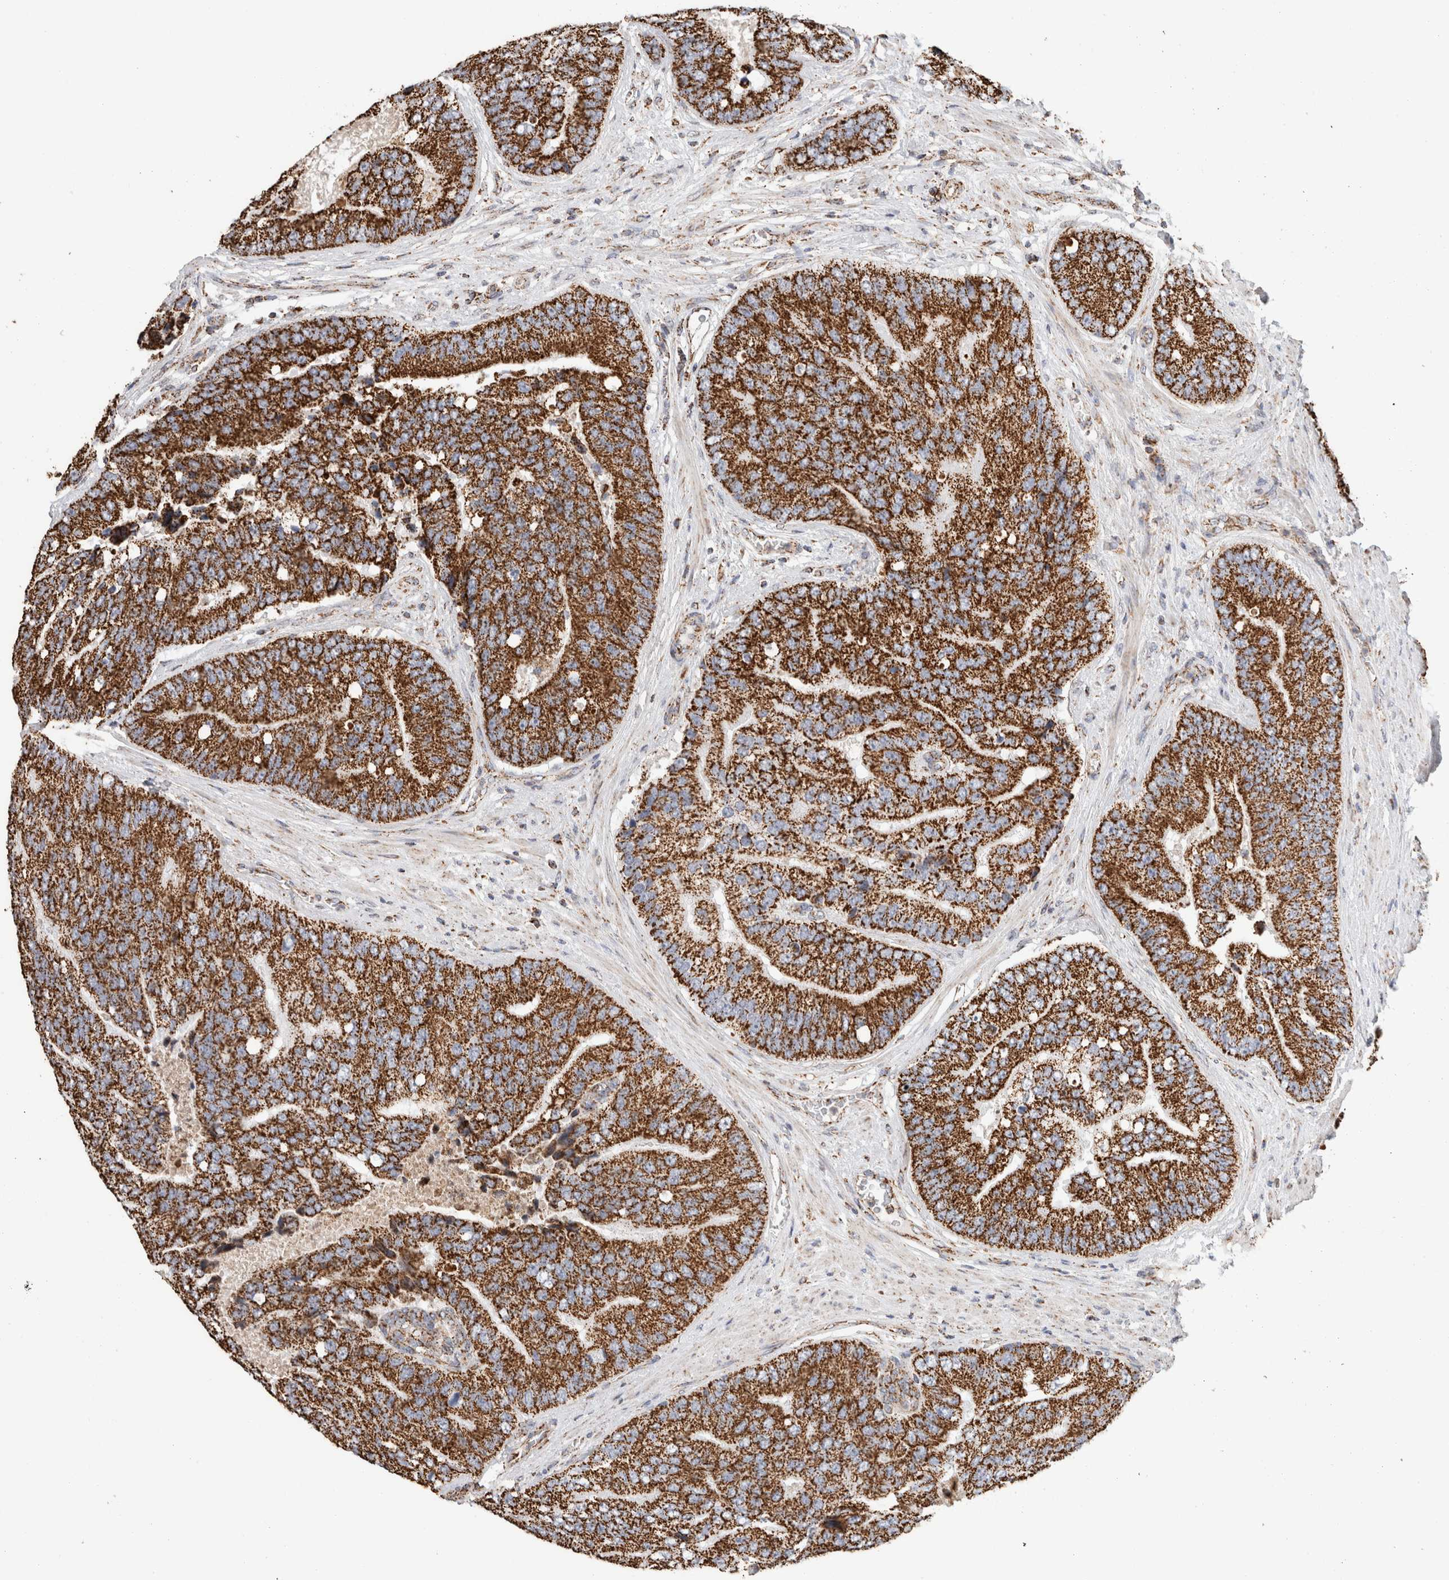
{"staining": {"intensity": "strong", "quantity": ">75%", "location": "cytoplasmic/membranous"}, "tissue": "prostate cancer", "cell_type": "Tumor cells", "image_type": "cancer", "snomed": [{"axis": "morphology", "description": "Adenocarcinoma, High grade"}, {"axis": "topography", "description": "Prostate"}], "caption": "Prostate cancer stained with a brown dye shows strong cytoplasmic/membranous positive expression in about >75% of tumor cells.", "gene": "C1QBP", "patient": {"sex": "male", "age": 70}}